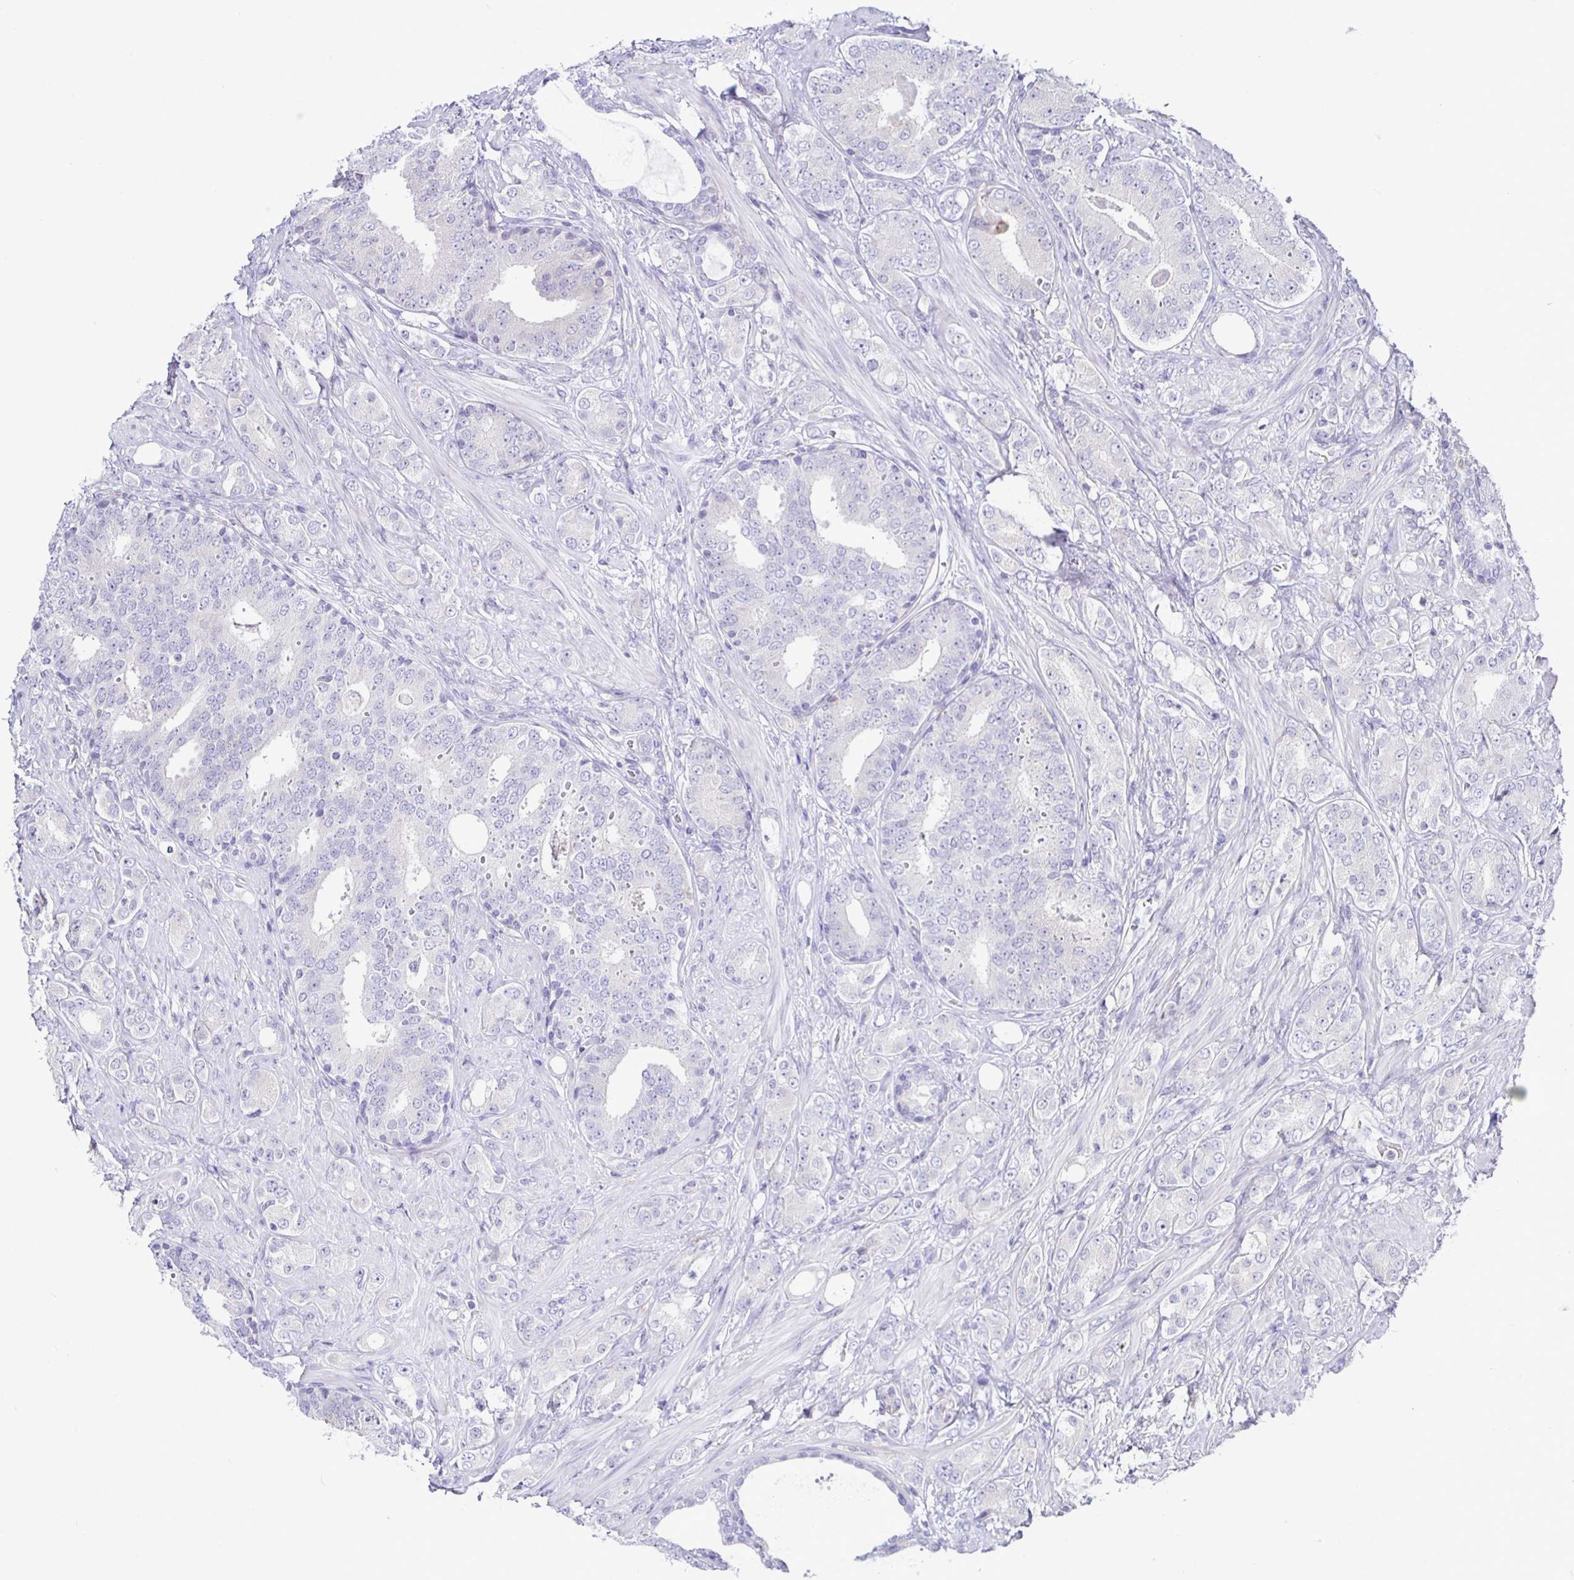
{"staining": {"intensity": "negative", "quantity": "none", "location": "none"}, "tissue": "prostate cancer", "cell_type": "Tumor cells", "image_type": "cancer", "snomed": [{"axis": "morphology", "description": "Adenocarcinoma, High grade"}, {"axis": "topography", "description": "Prostate"}], "caption": "Human prostate cancer (high-grade adenocarcinoma) stained for a protein using immunohistochemistry displays no positivity in tumor cells.", "gene": "SIRPA", "patient": {"sex": "male", "age": 62}}